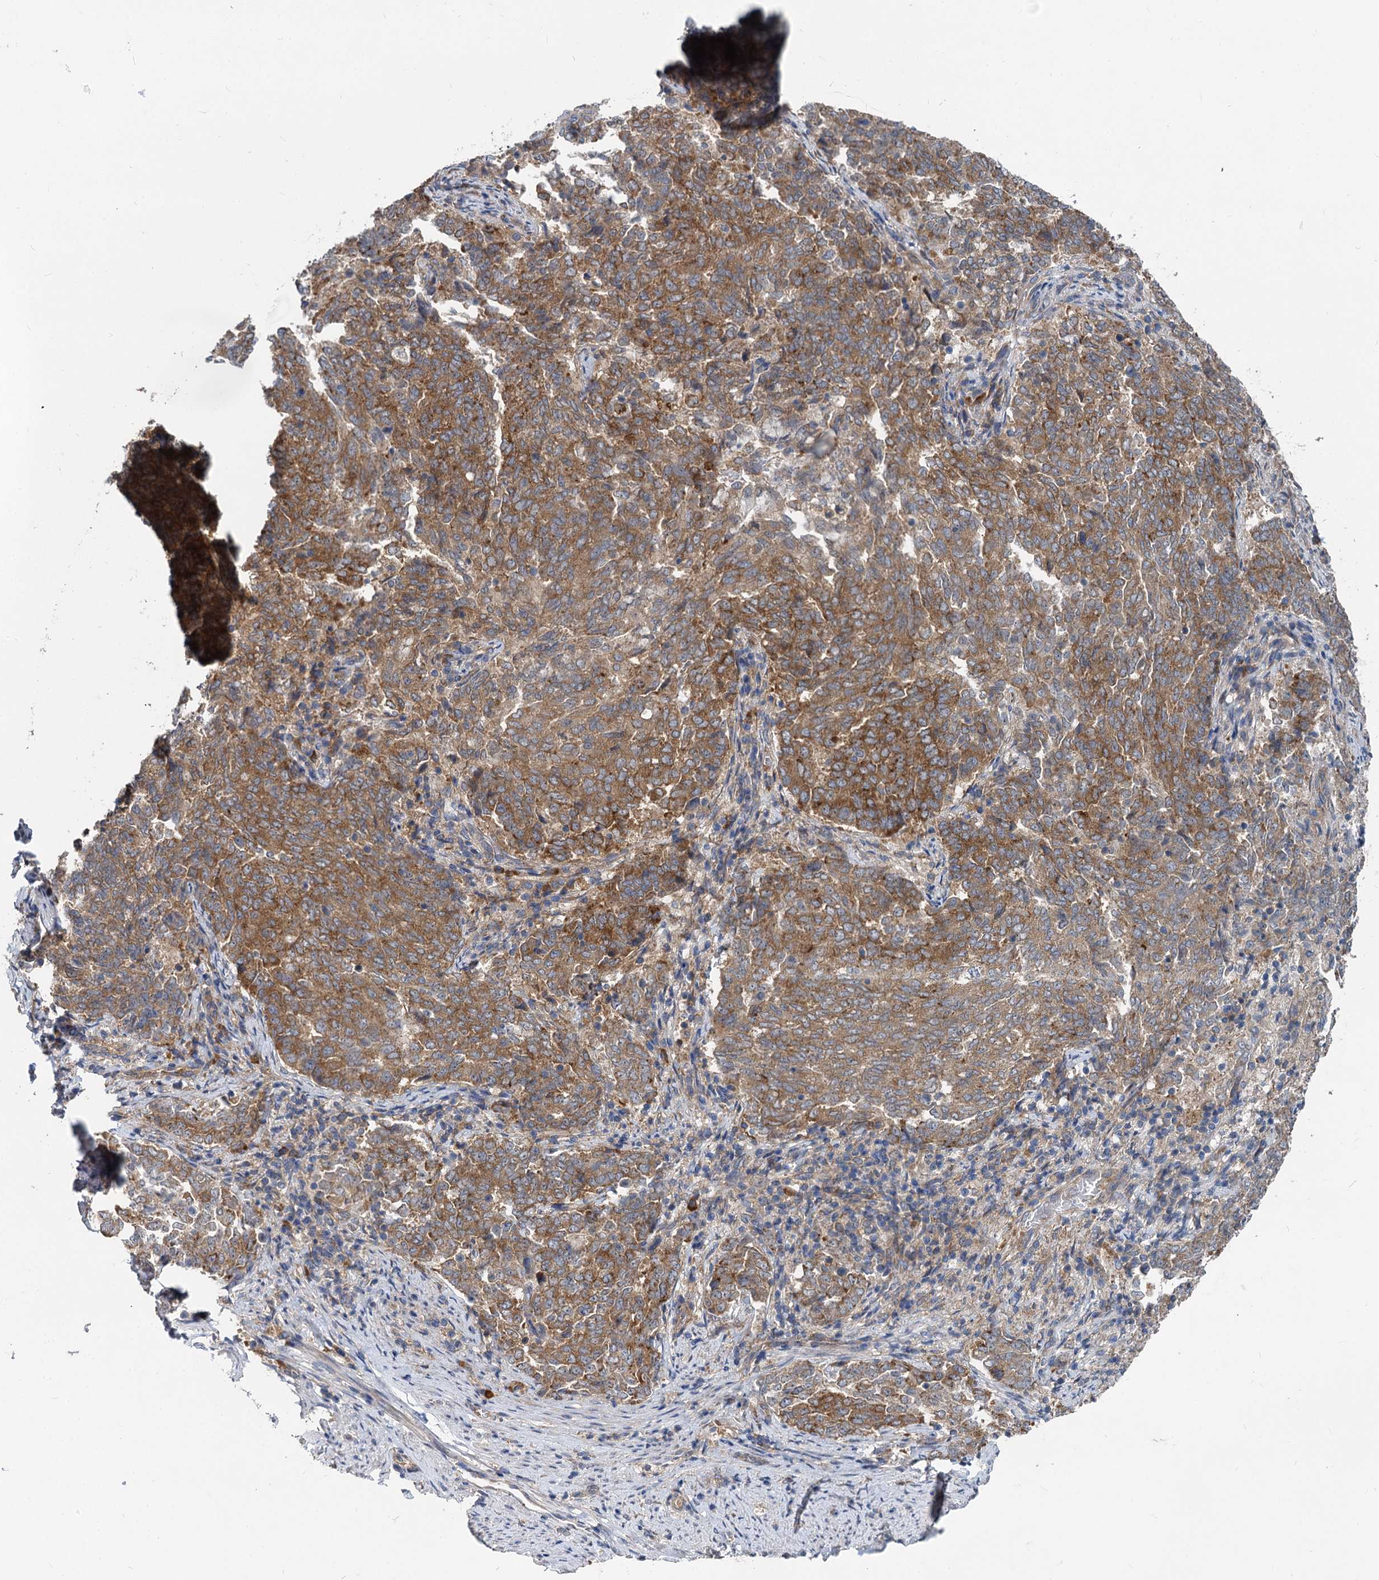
{"staining": {"intensity": "moderate", "quantity": ">75%", "location": "cytoplasmic/membranous"}, "tissue": "endometrial cancer", "cell_type": "Tumor cells", "image_type": "cancer", "snomed": [{"axis": "morphology", "description": "Adenocarcinoma, NOS"}, {"axis": "topography", "description": "Endometrium"}], "caption": "Endometrial adenocarcinoma stained with a brown dye demonstrates moderate cytoplasmic/membranous positive expression in about >75% of tumor cells.", "gene": "EIF2B2", "patient": {"sex": "female", "age": 80}}